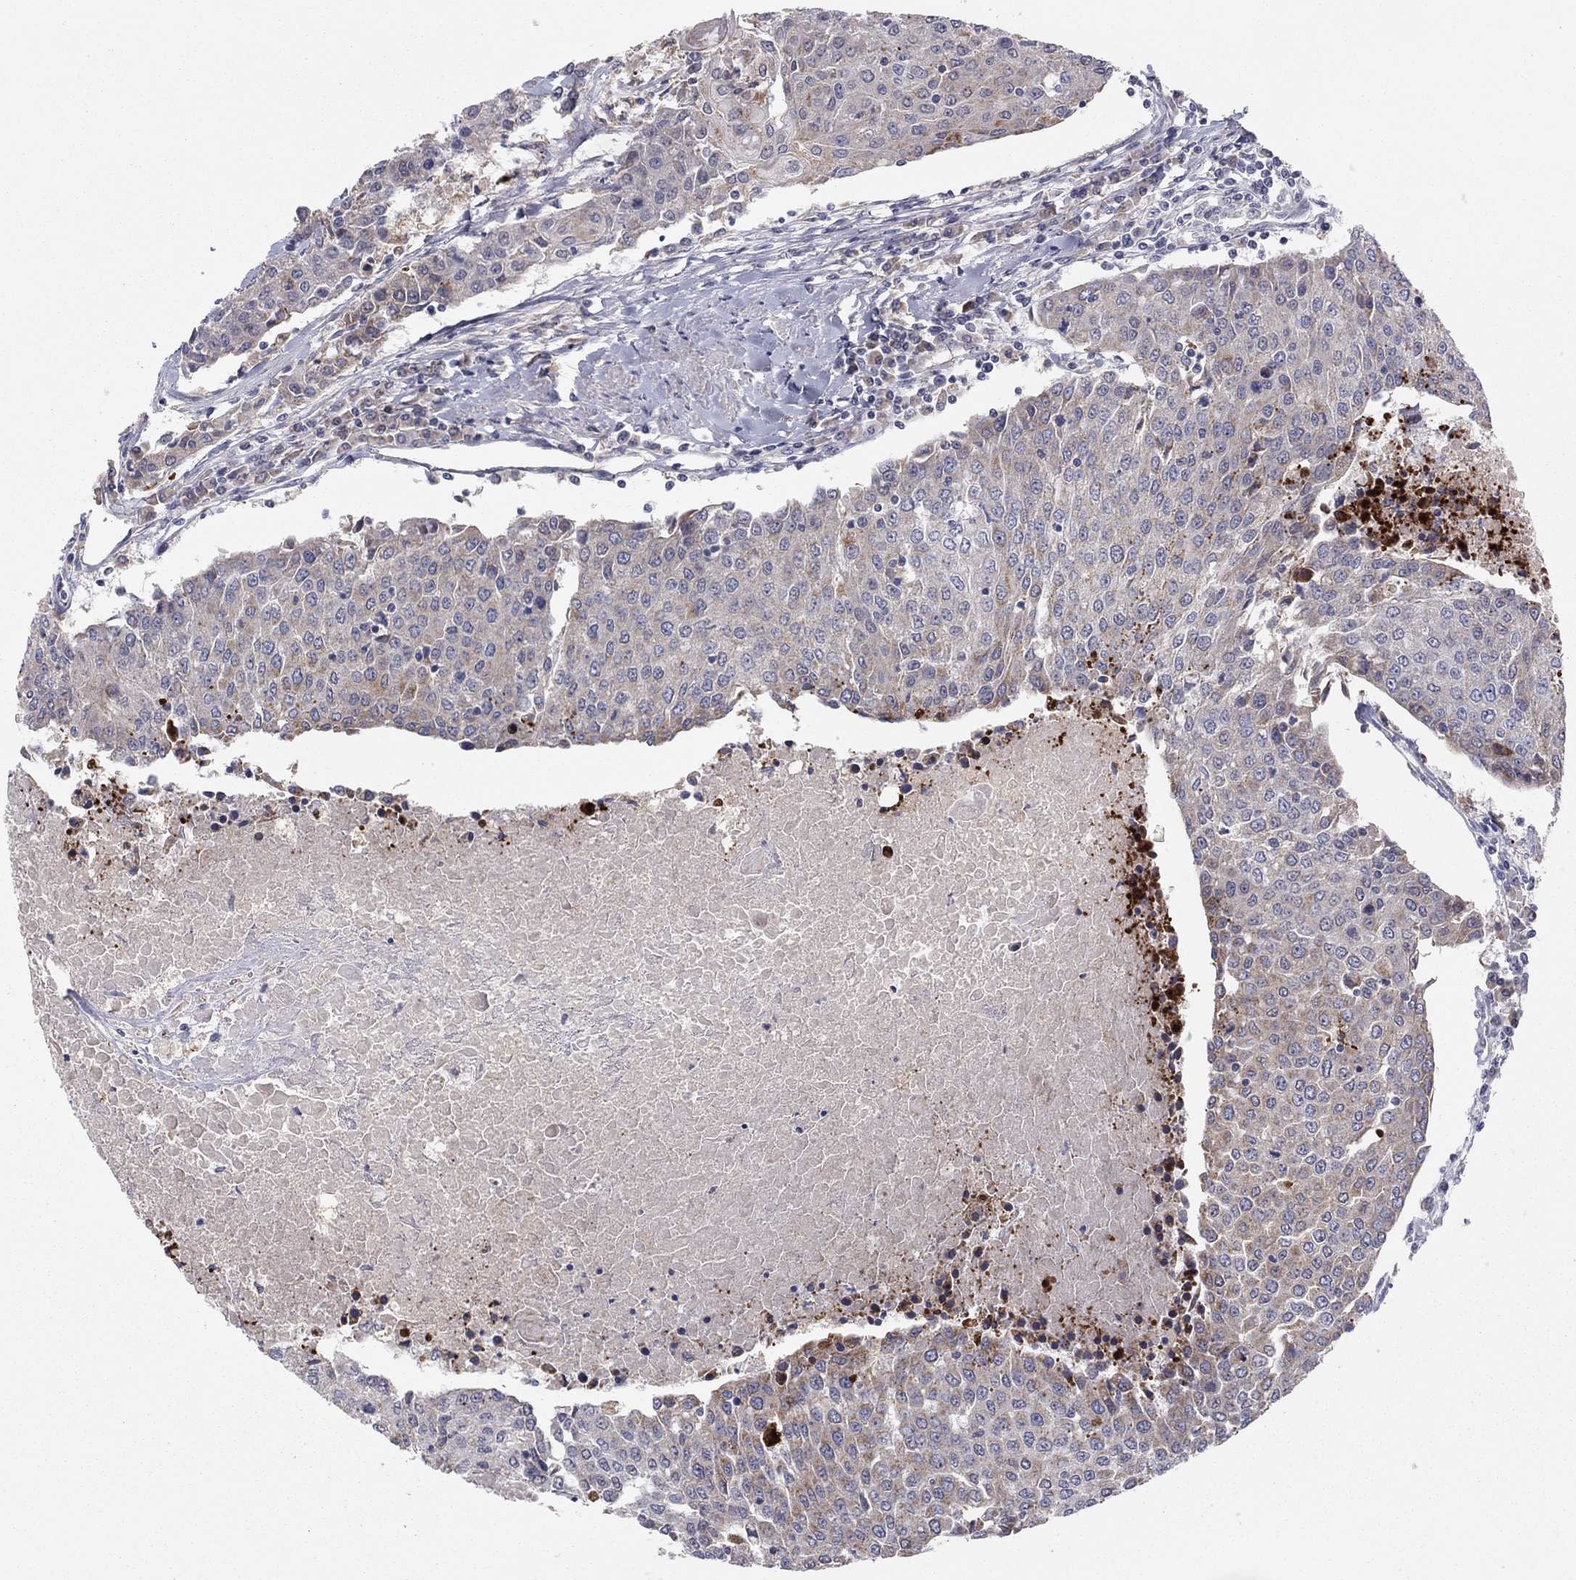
{"staining": {"intensity": "negative", "quantity": "none", "location": "none"}, "tissue": "urothelial cancer", "cell_type": "Tumor cells", "image_type": "cancer", "snomed": [{"axis": "morphology", "description": "Urothelial carcinoma, High grade"}, {"axis": "topography", "description": "Urinary bladder"}], "caption": "The immunohistochemistry histopathology image has no significant expression in tumor cells of urothelial carcinoma (high-grade) tissue. Nuclei are stained in blue.", "gene": "CRACDL", "patient": {"sex": "female", "age": 85}}